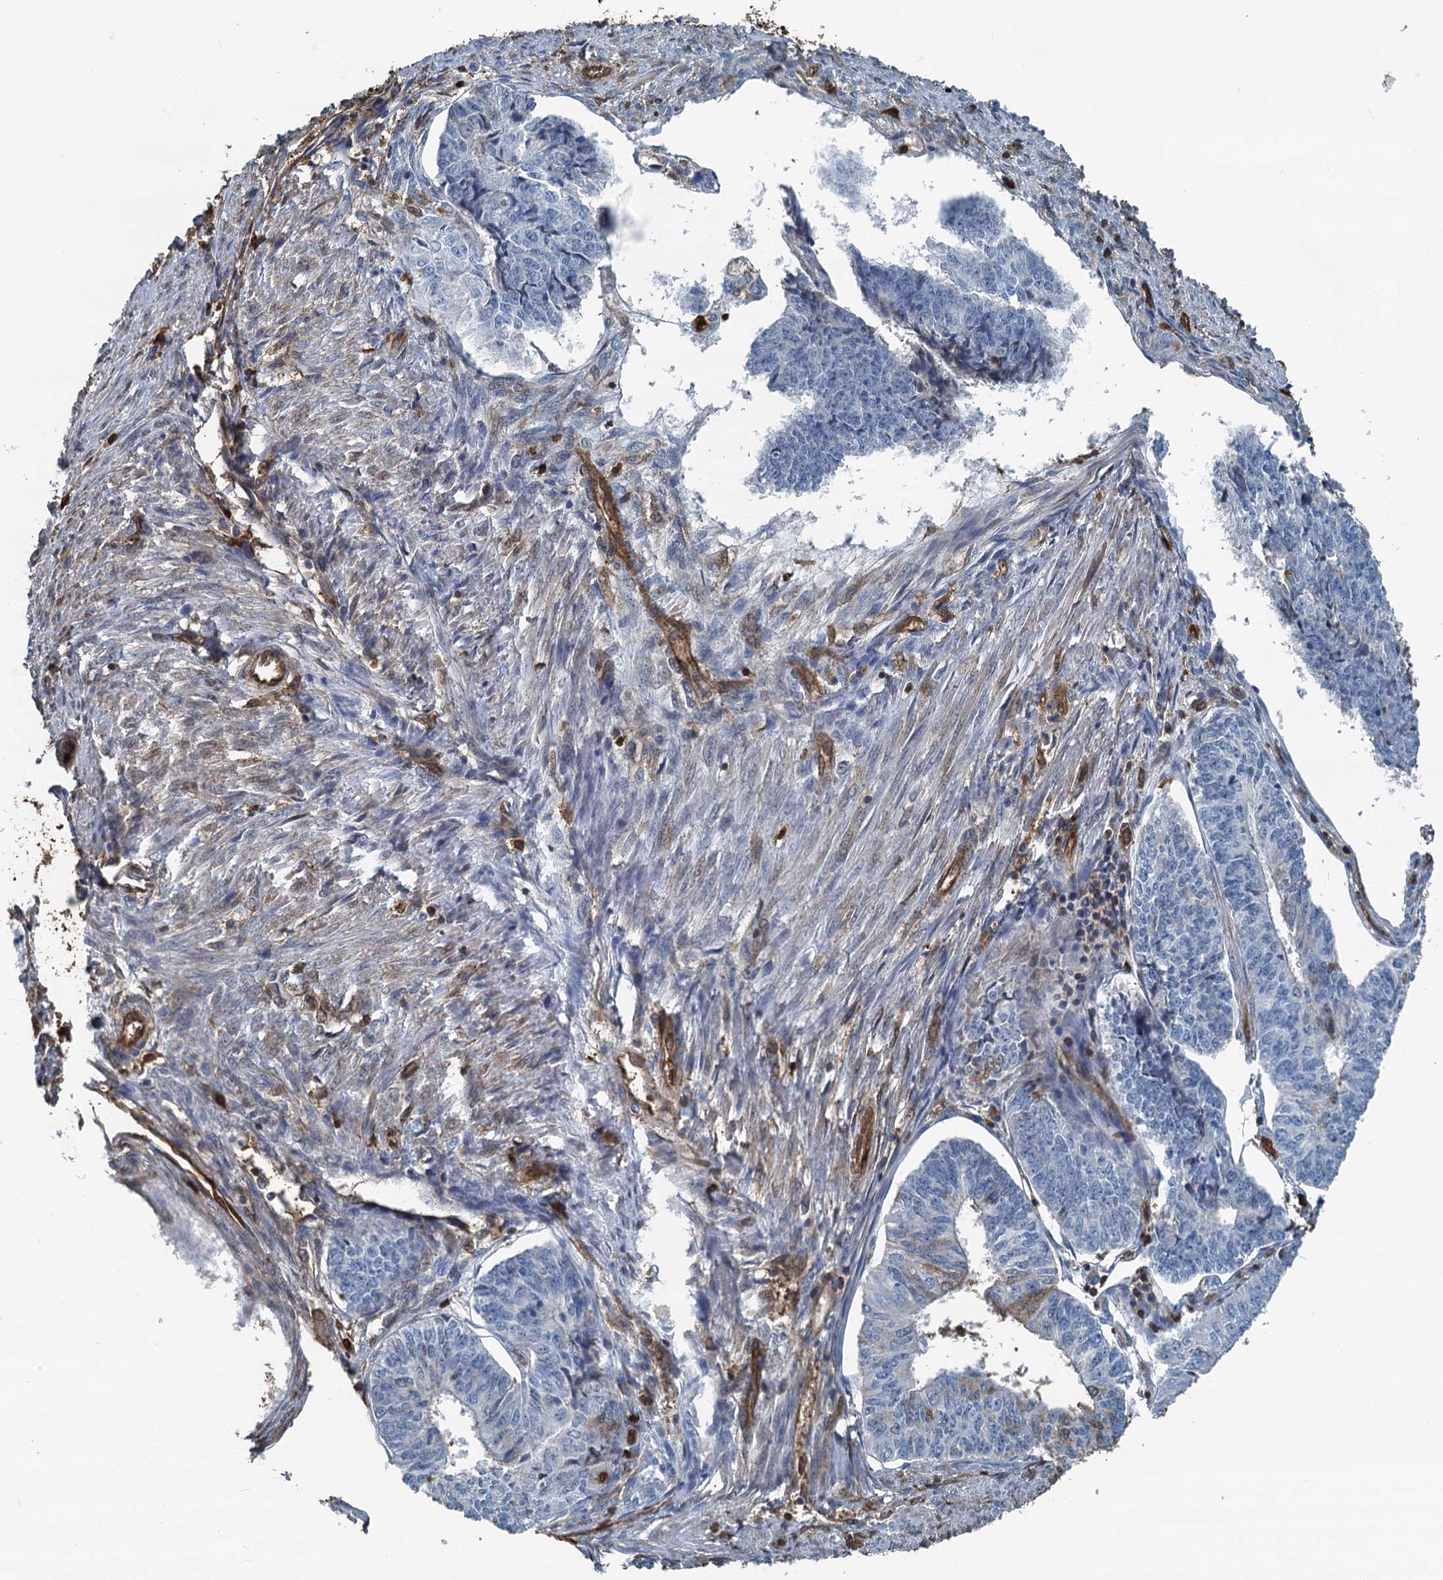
{"staining": {"intensity": "negative", "quantity": "none", "location": "none"}, "tissue": "endometrial cancer", "cell_type": "Tumor cells", "image_type": "cancer", "snomed": [{"axis": "morphology", "description": "Adenocarcinoma, NOS"}, {"axis": "topography", "description": "Endometrium"}], "caption": "The image displays no significant expression in tumor cells of endometrial cancer. Brightfield microscopy of IHC stained with DAB (3,3'-diaminobenzidine) (brown) and hematoxylin (blue), captured at high magnification.", "gene": "S100A6", "patient": {"sex": "female", "age": 32}}